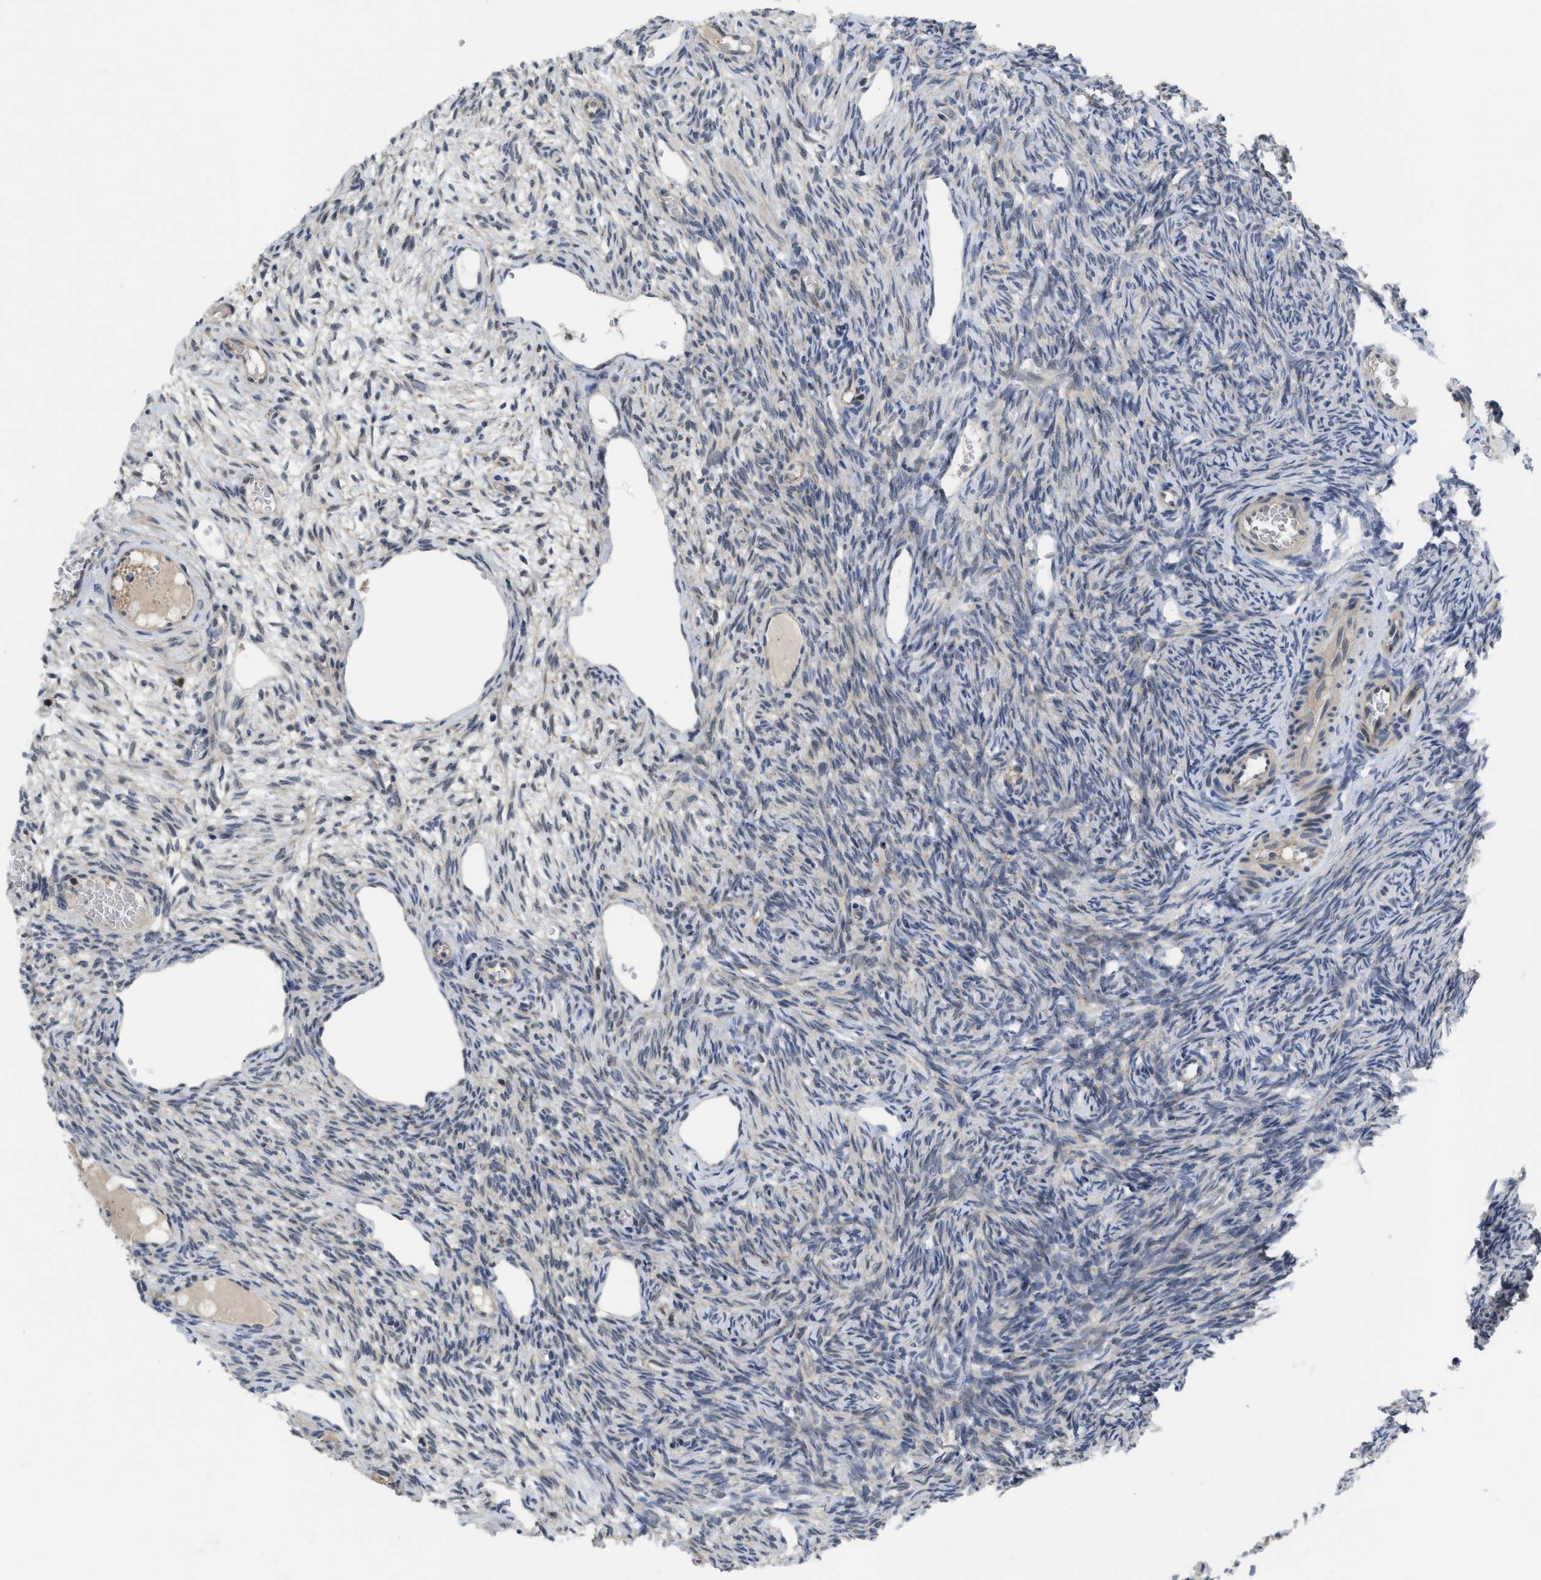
{"staining": {"intensity": "negative", "quantity": "none", "location": "none"}, "tissue": "ovary", "cell_type": "Ovarian stroma cells", "image_type": "normal", "snomed": [{"axis": "morphology", "description": "Normal tissue, NOS"}, {"axis": "topography", "description": "Ovary"}], "caption": "This image is of unremarkable ovary stained with immunohistochemistry to label a protein in brown with the nuclei are counter-stained blue. There is no positivity in ovarian stroma cells.", "gene": "LDAF1", "patient": {"sex": "female", "age": 27}}